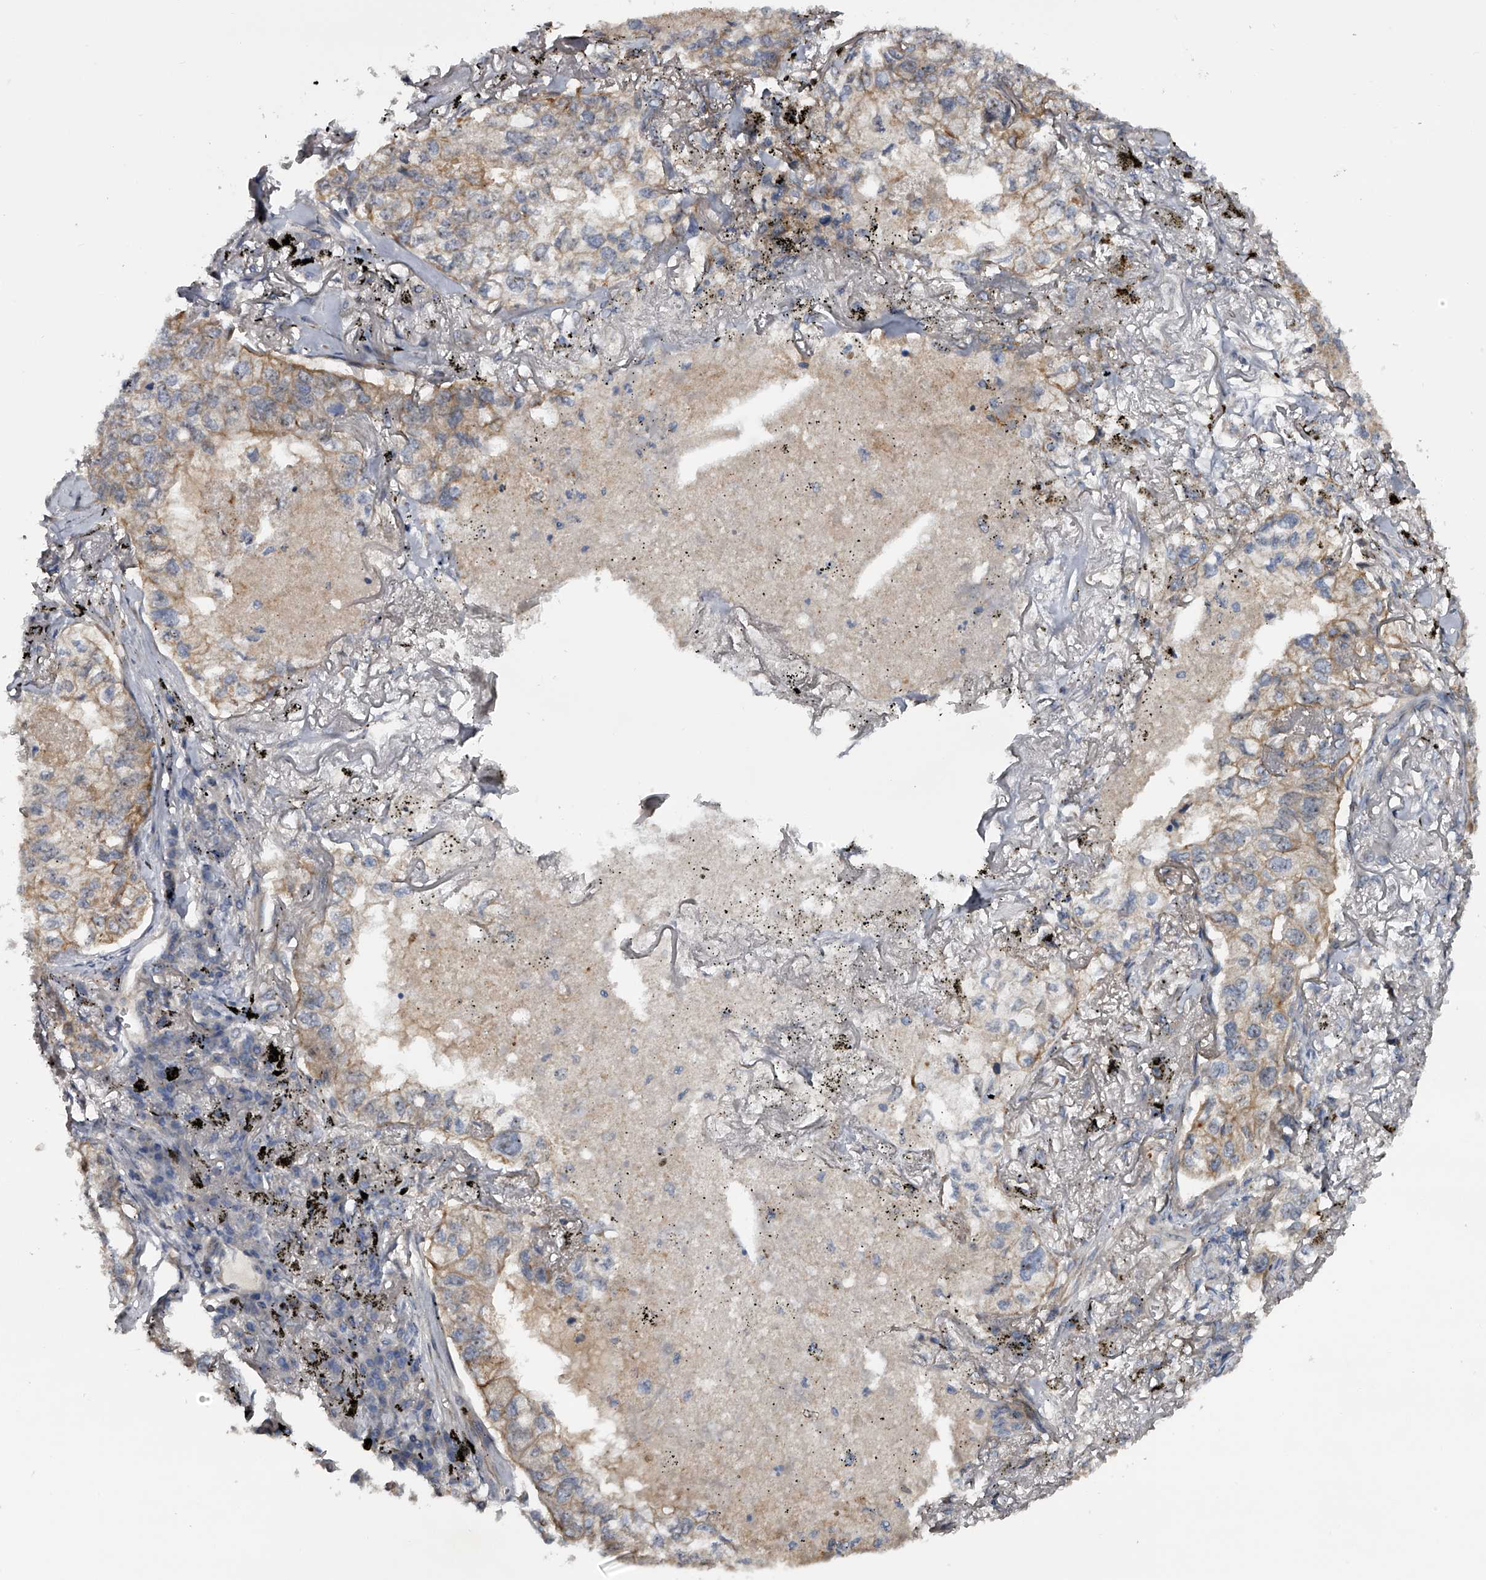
{"staining": {"intensity": "moderate", "quantity": "<25%", "location": "nuclear"}, "tissue": "lung cancer", "cell_type": "Tumor cells", "image_type": "cancer", "snomed": [{"axis": "morphology", "description": "Adenocarcinoma, NOS"}, {"axis": "topography", "description": "Lung"}], "caption": "The image displays staining of adenocarcinoma (lung), revealing moderate nuclear protein positivity (brown color) within tumor cells. (IHC, brightfield microscopy, high magnification).", "gene": "MDN1", "patient": {"sex": "male", "age": 65}}